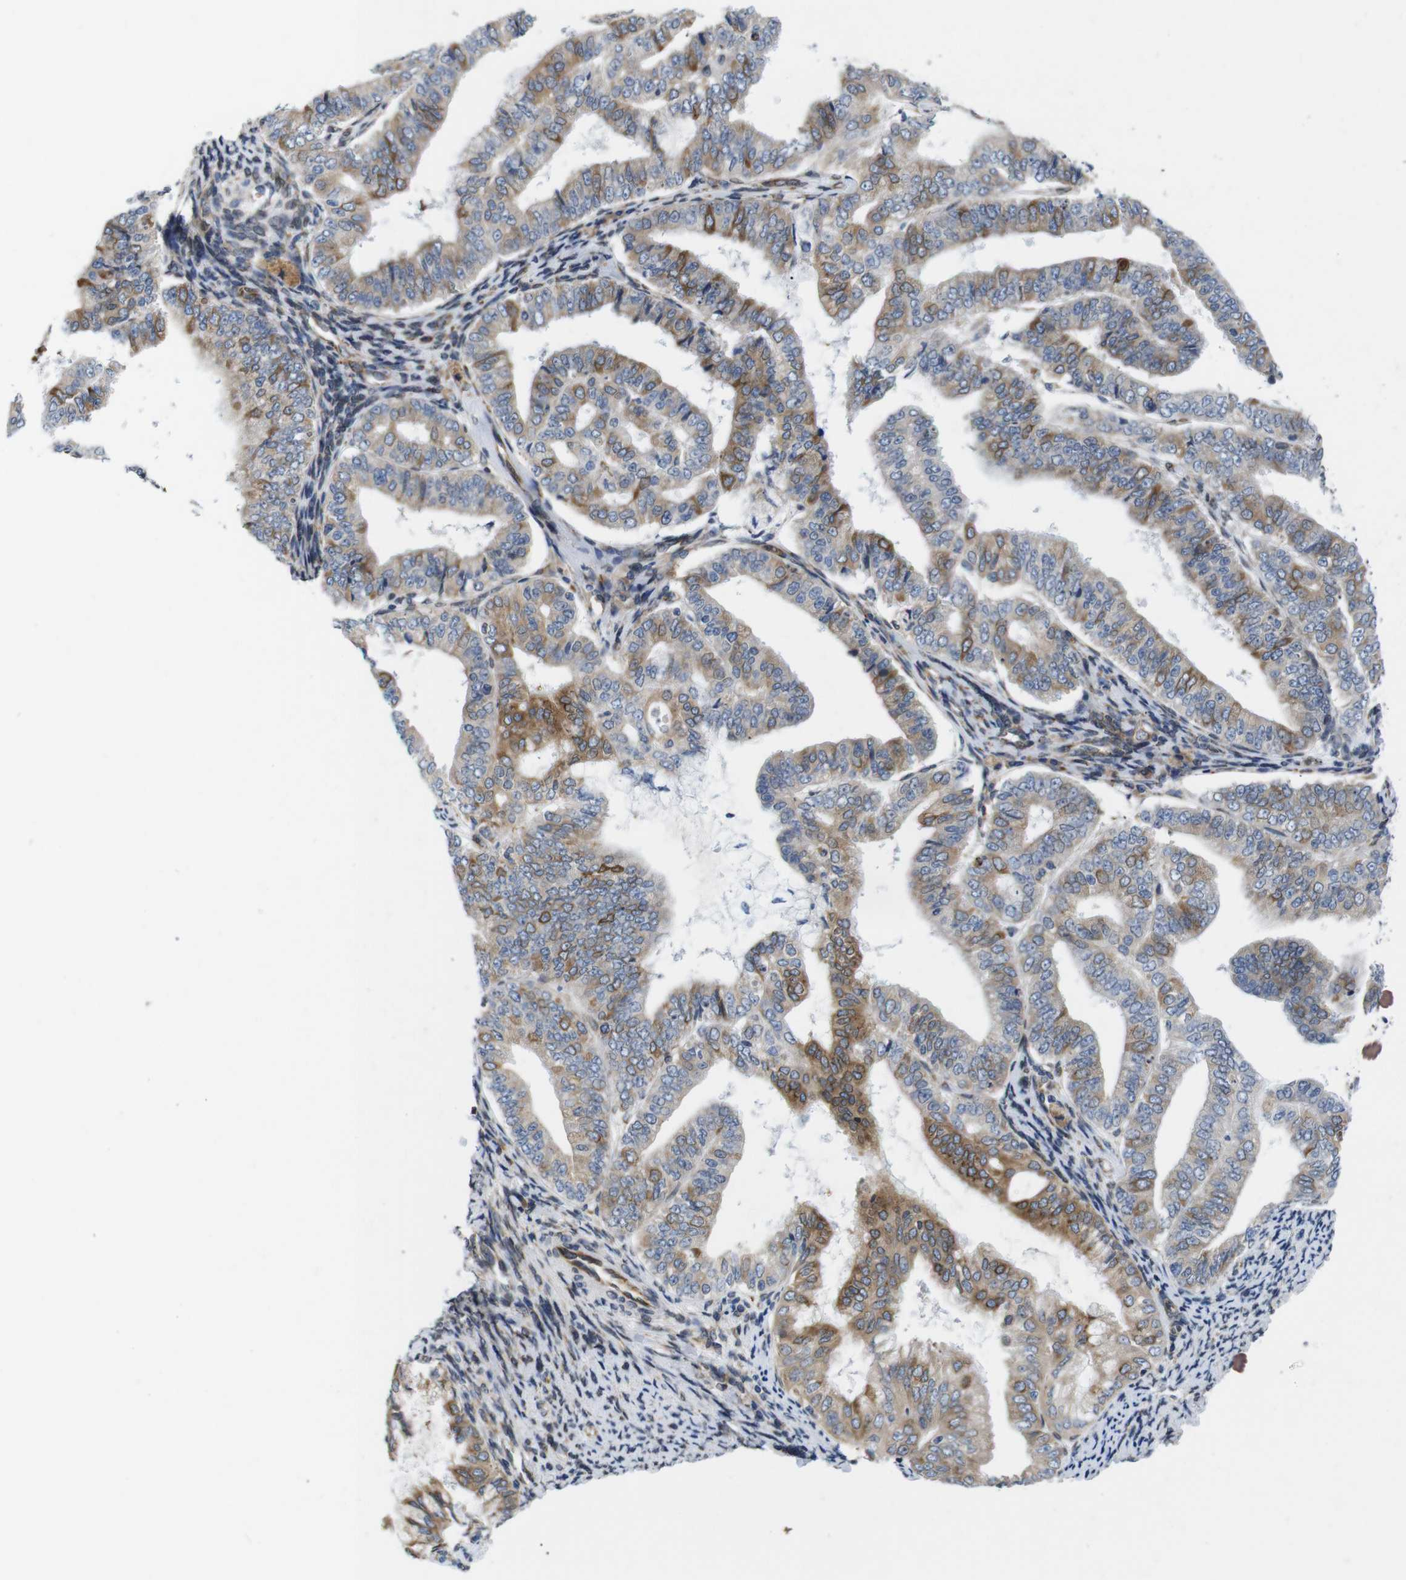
{"staining": {"intensity": "moderate", "quantity": "25%-75%", "location": "cytoplasmic/membranous"}, "tissue": "endometrial cancer", "cell_type": "Tumor cells", "image_type": "cancer", "snomed": [{"axis": "morphology", "description": "Adenocarcinoma, NOS"}, {"axis": "topography", "description": "Endometrium"}], "caption": "Protein expression analysis of human endometrial cancer (adenocarcinoma) reveals moderate cytoplasmic/membranous expression in about 25%-75% of tumor cells.", "gene": "HACD3", "patient": {"sex": "female", "age": 63}}